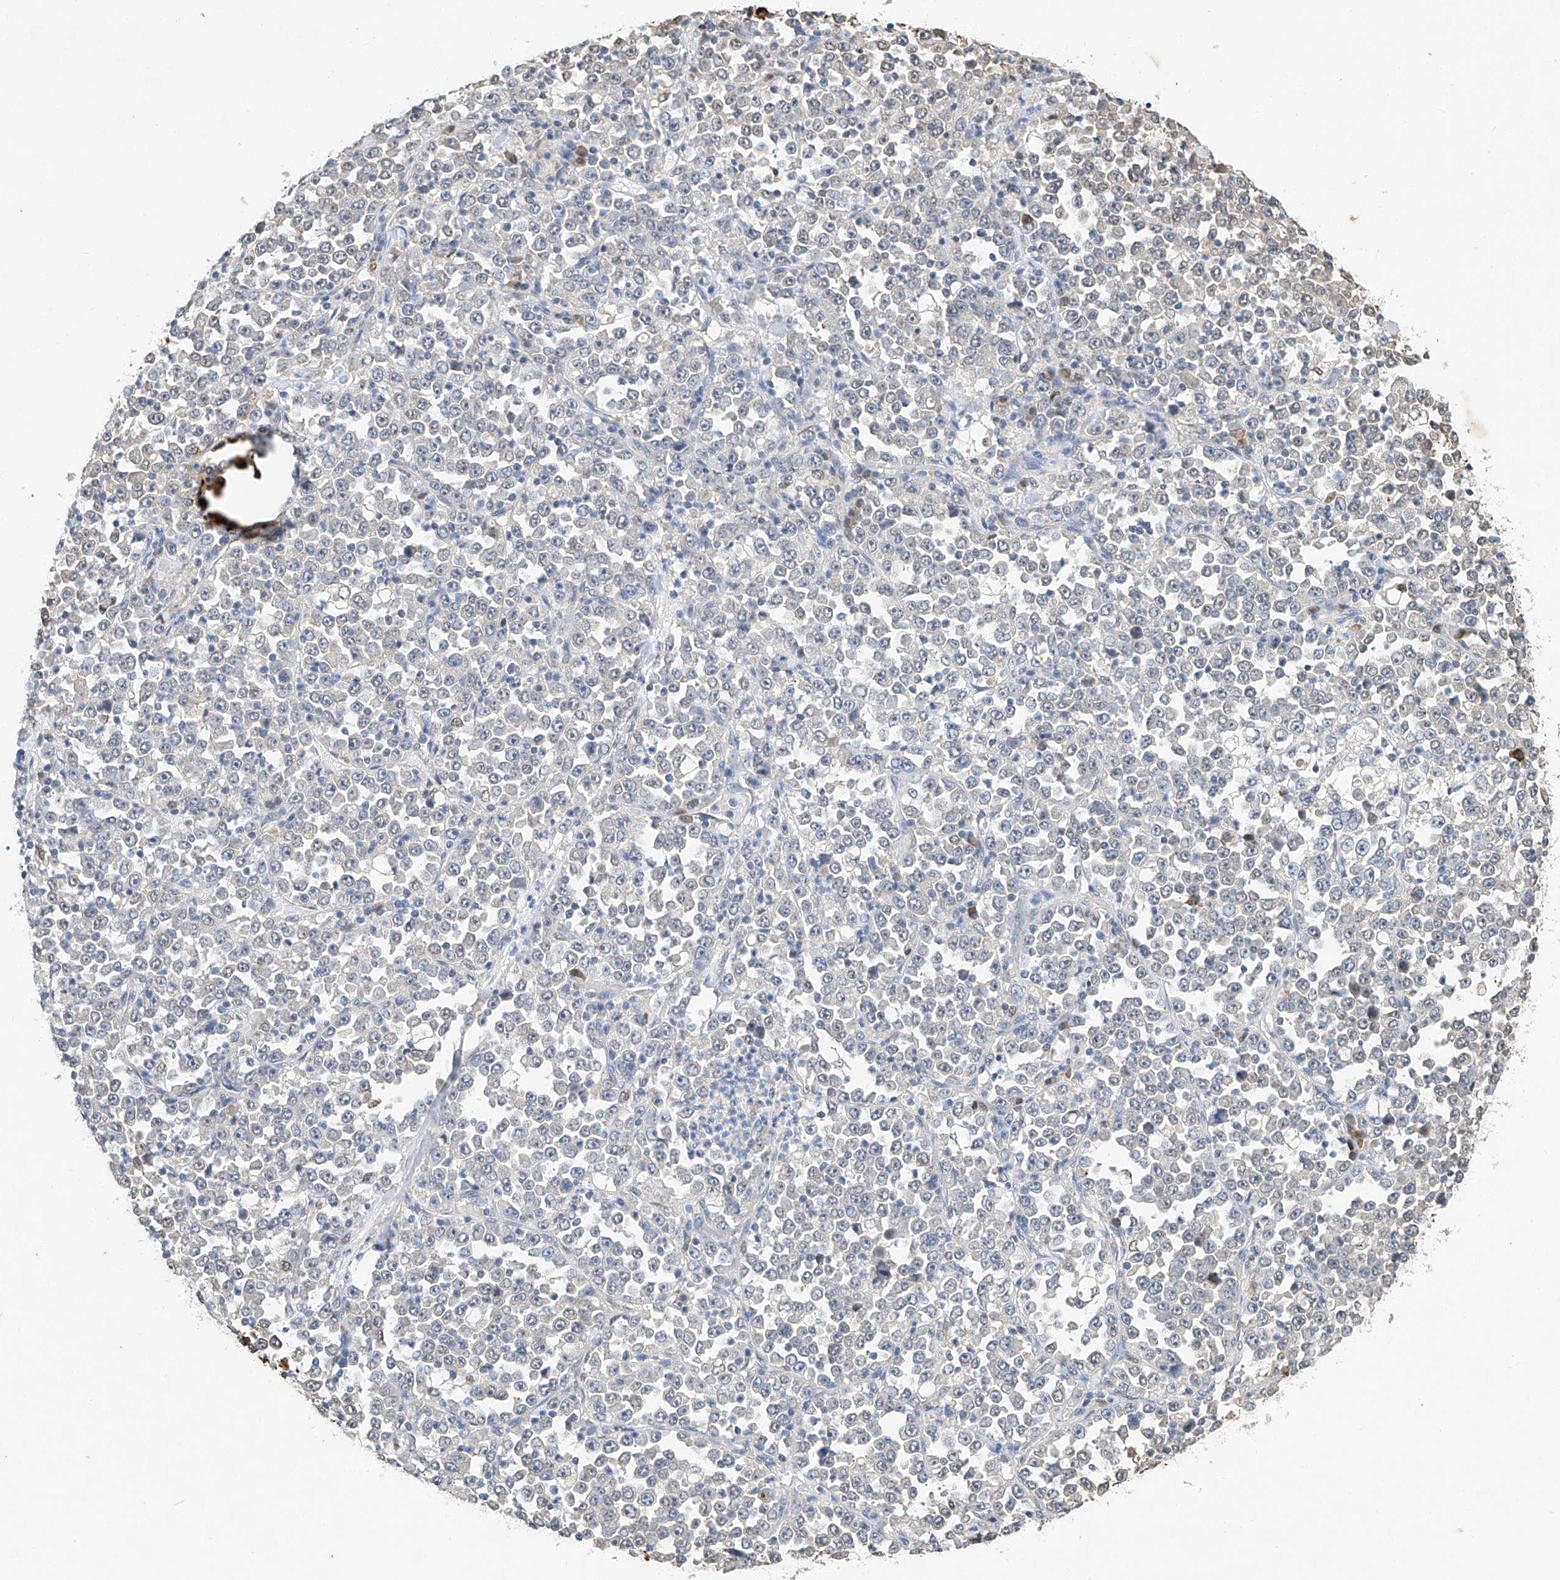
{"staining": {"intensity": "negative", "quantity": "none", "location": "none"}, "tissue": "stomach cancer", "cell_type": "Tumor cells", "image_type": "cancer", "snomed": [{"axis": "morphology", "description": "Normal tissue, NOS"}, {"axis": "morphology", "description": "Adenocarcinoma, NOS"}, {"axis": "topography", "description": "Stomach, upper"}, {"axis": "topography", "description": "Stomach"}], "caption": "The photomicrograph reveals no staining of tumor cells in adenocarcinoma (stomach).", "gene": "CTDP1", "patient": {"sex": "male", "age": 59}}